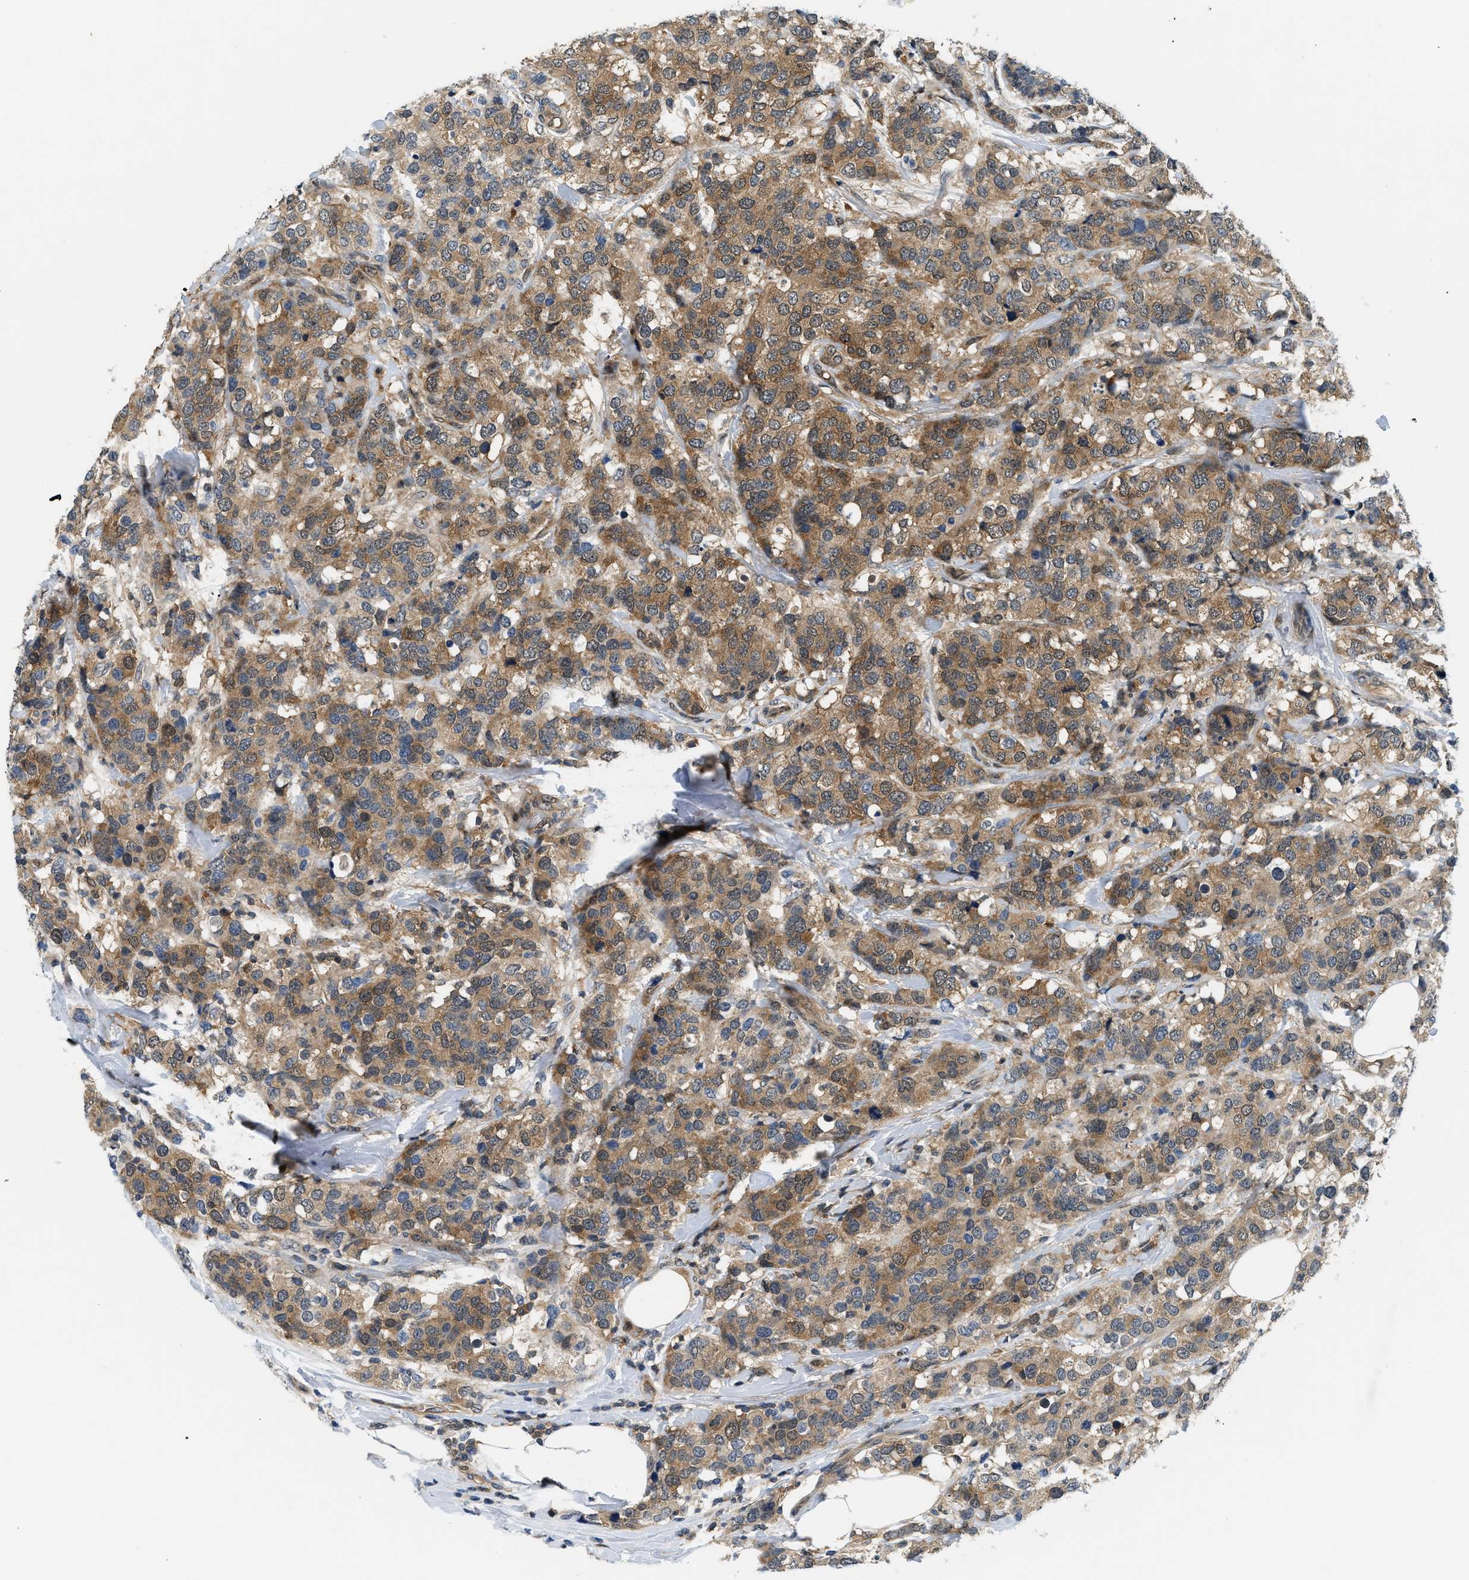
{"staining": {"intensity": "moderate", "quantity": ">75%", "location": "cytoplasmic/membranous,nuclear"}, "tissue": "breast cancer", "cell_type": "Tumor cells", "image_type": "cancer", "snomed": [{"axis": "morphology", "description": "Lobular carcinoma"}, {"axis": "topography", "description": "Breast"}], "caption": "Breast cancer (lobular carcinoma) was stained to show a protein in brown. There is medium levels of moderate cytoplasmic/membranous and nuclear expression in approximately >75% of tumor cells. (DAB (3,3'-diaminobenzidine) = brown stain, brightfield microscopy at high magnification).", "gene": "EIF4EBP2", "patient": {"sex": "female", "age": 59}}